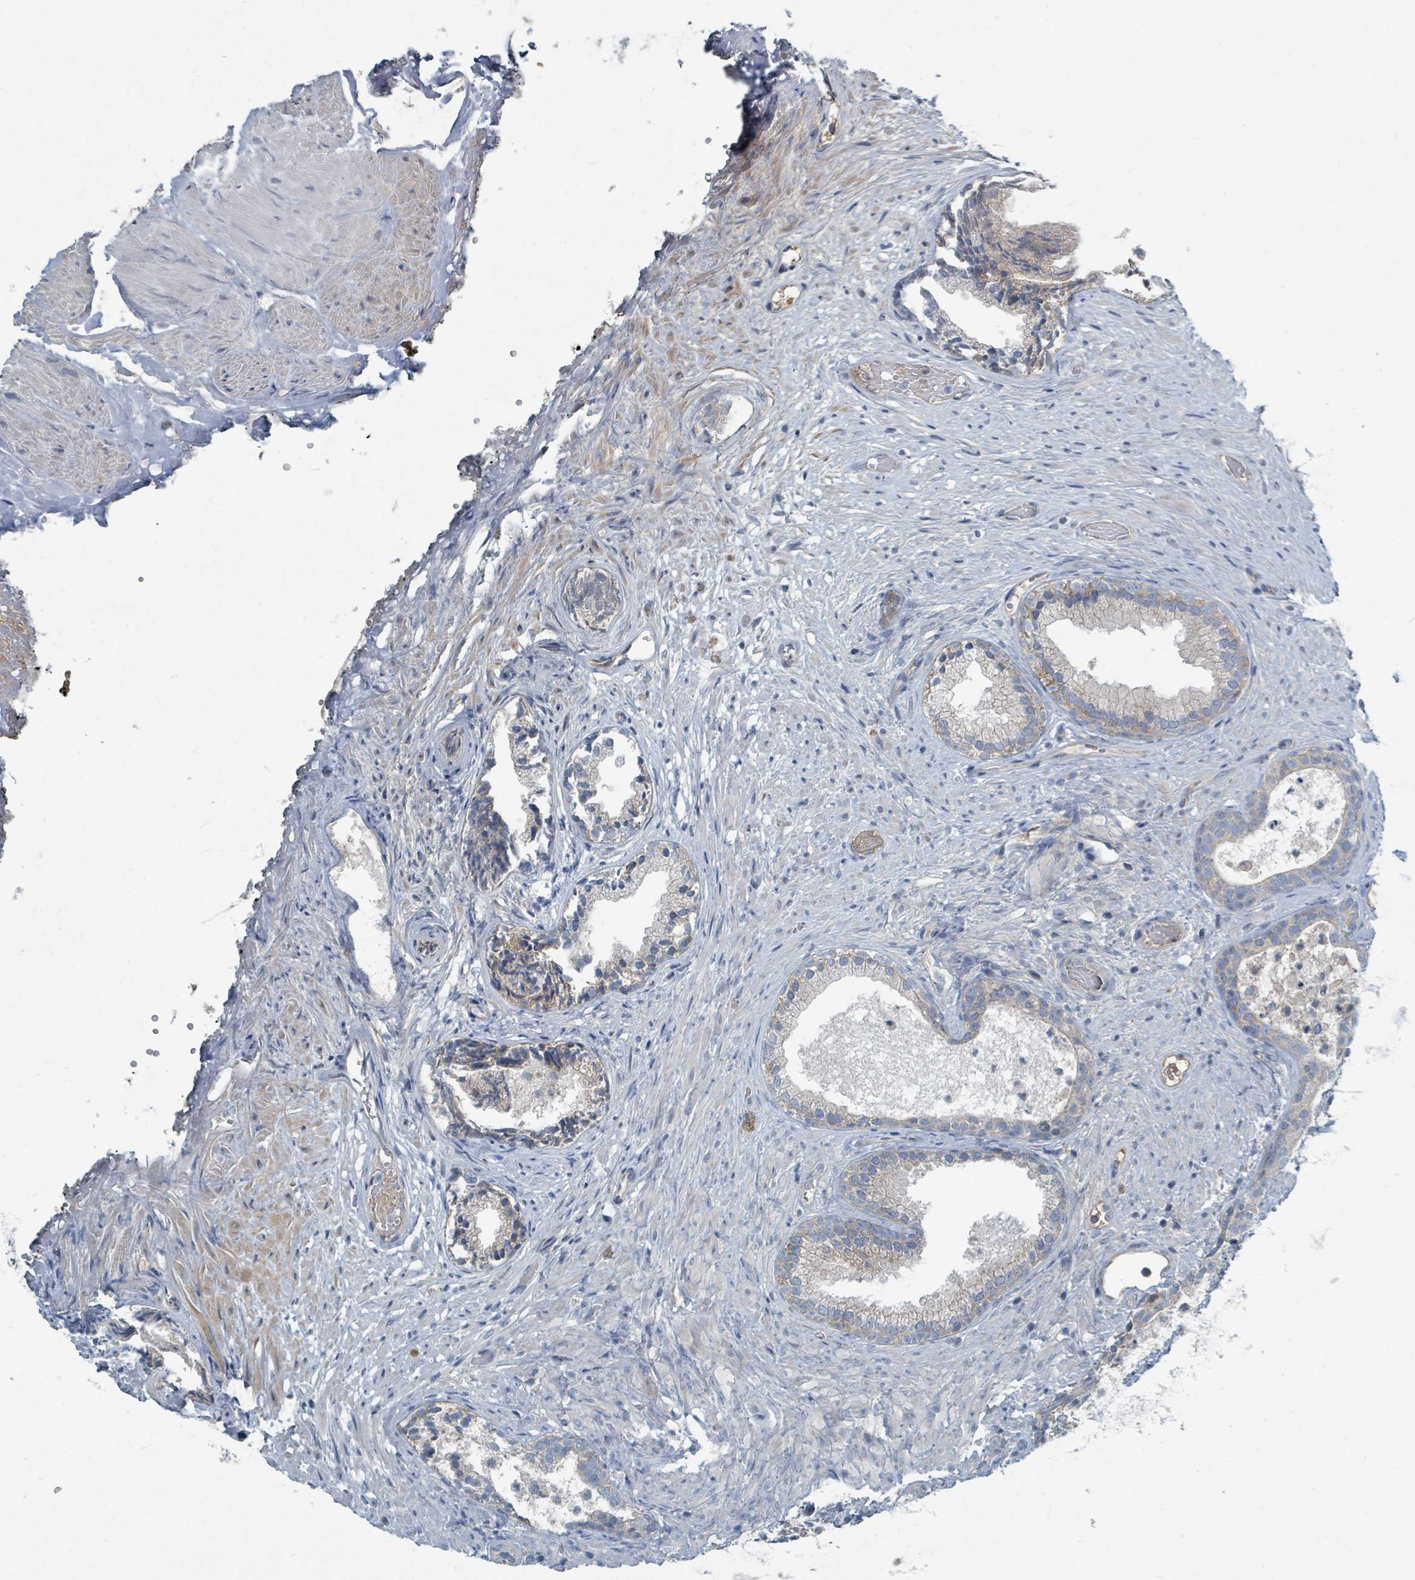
{"staining": {"intensity": "weak", "quantity": "<25%", "location": "cytoplasmic/membranous"}, "tissue": "prostate", "cell_type": "Glandular cells", "image_type": "normal", "snomed": [{"axis": "morphology", "description": "Normal tissue, NOS"}, {"axis": "topography", "description": "Prostate"}], "caption": "Glandular cells are negative for protein expression in benign human prostate. The staining was performed using DAB (3,3'-diaminobenzidine) to visualize the protein expression in brown, while the nuclei were stained in blue with hematoxylin (Magnification: 20x).", "gene": "SLC25A23", "patient": {"sex": "male", "age": 76}}